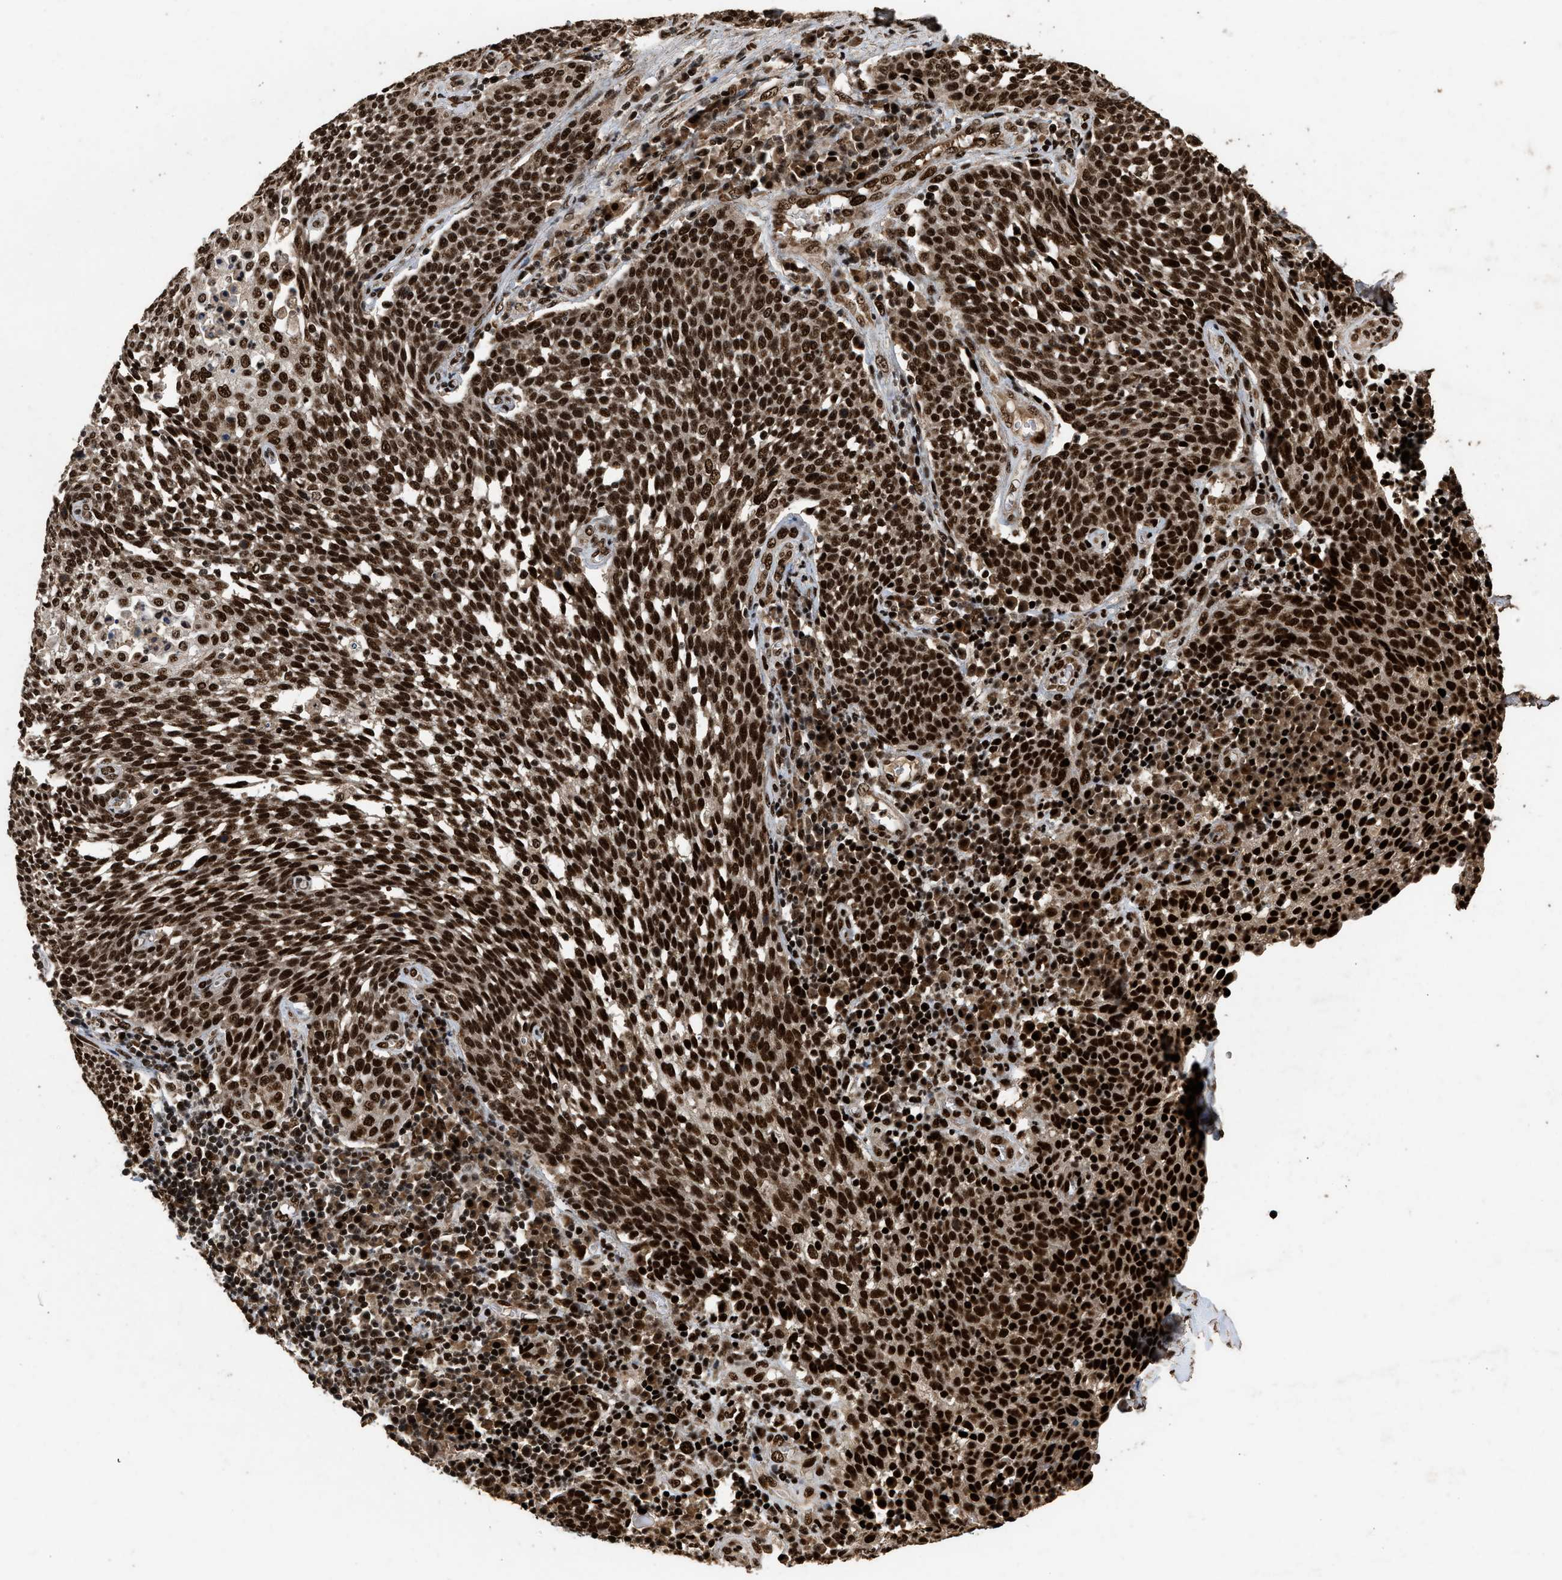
{"staining": {"intensity": "strong", "quantity": ">75%", "location": "nuclear"}, "tissue": "cervical cancer", "cell_type": "Tumor cells", "image_type": "cancer", "snomed": [{"axis": "morphology", "description": "Squamous cell carcinoma, NOS"}, {"axis": "topography", "description": "Cervix"}], "caption": "A brown stain highlights strong nuclear expression of a protein in human cervical squamous cell carcinoma tumor cells.", "gene": "PPP4R3B", "patient": {"sex": "female", "age": 34}}